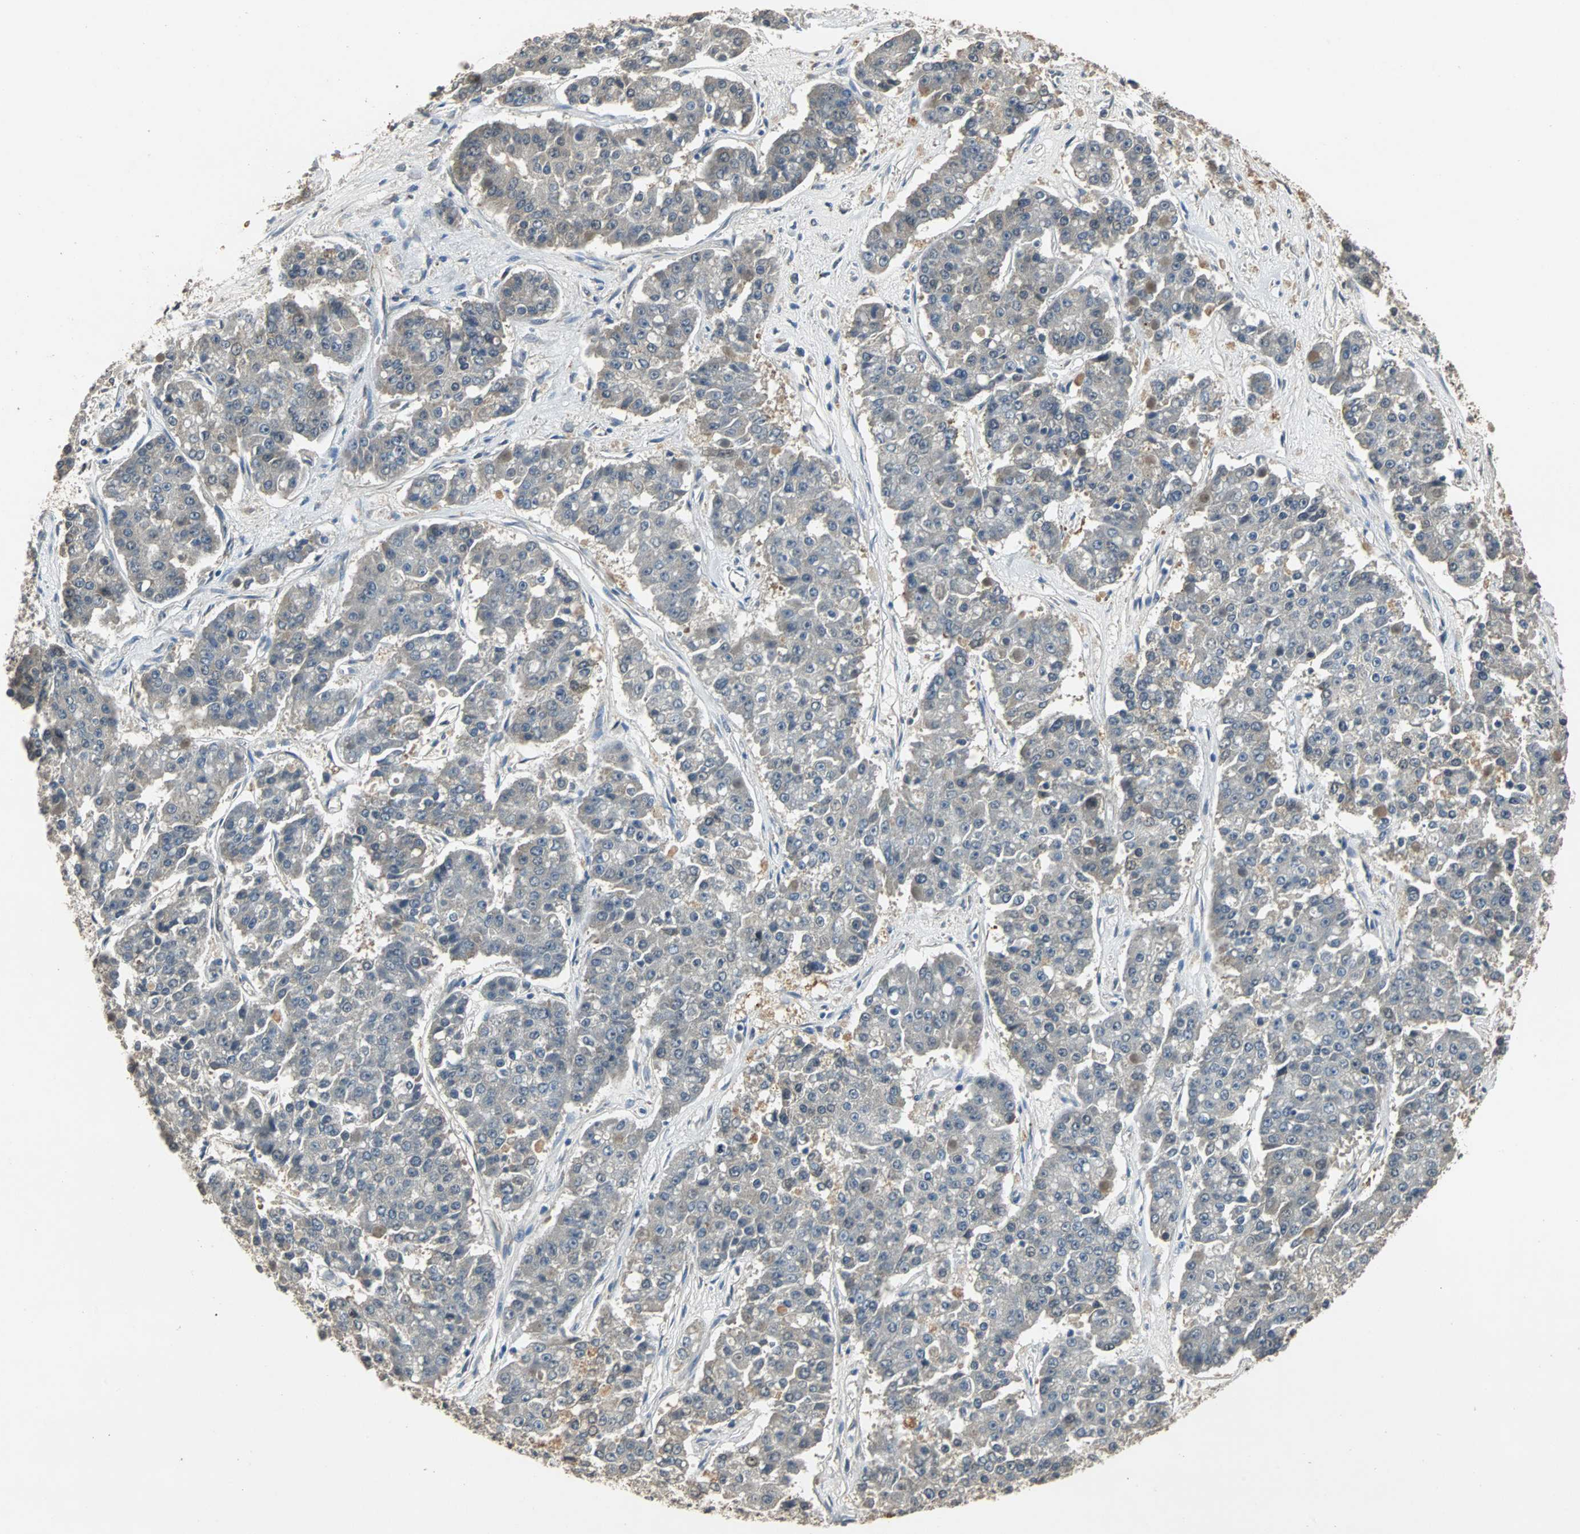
{"staining": {"intensity": "weak", "quantity": "25%-75%", "location": "cytoplasmic/membranous"}, "tissue": "pancreatic cancer", "cell_type": "Tumor cells", "image_type": "cancer", "snomed": [{"axis": "morphology", "description": "Adenocarcinoma, NOS"}, {"axis": "topography", "description": "Pancreas"}], "caption": "Tumor cells display weak cytoplasmic/membranous positivity in approximately 25%-75% of cells in pancreatic cancer. The staining was performed using DAB to visualize the protein expression in brown, while the nuclei were stained in blue with hematoxylin (Magnification: 20x).", "gene": "ABHD2", "patient": {"sex": "male", "age": 50}}